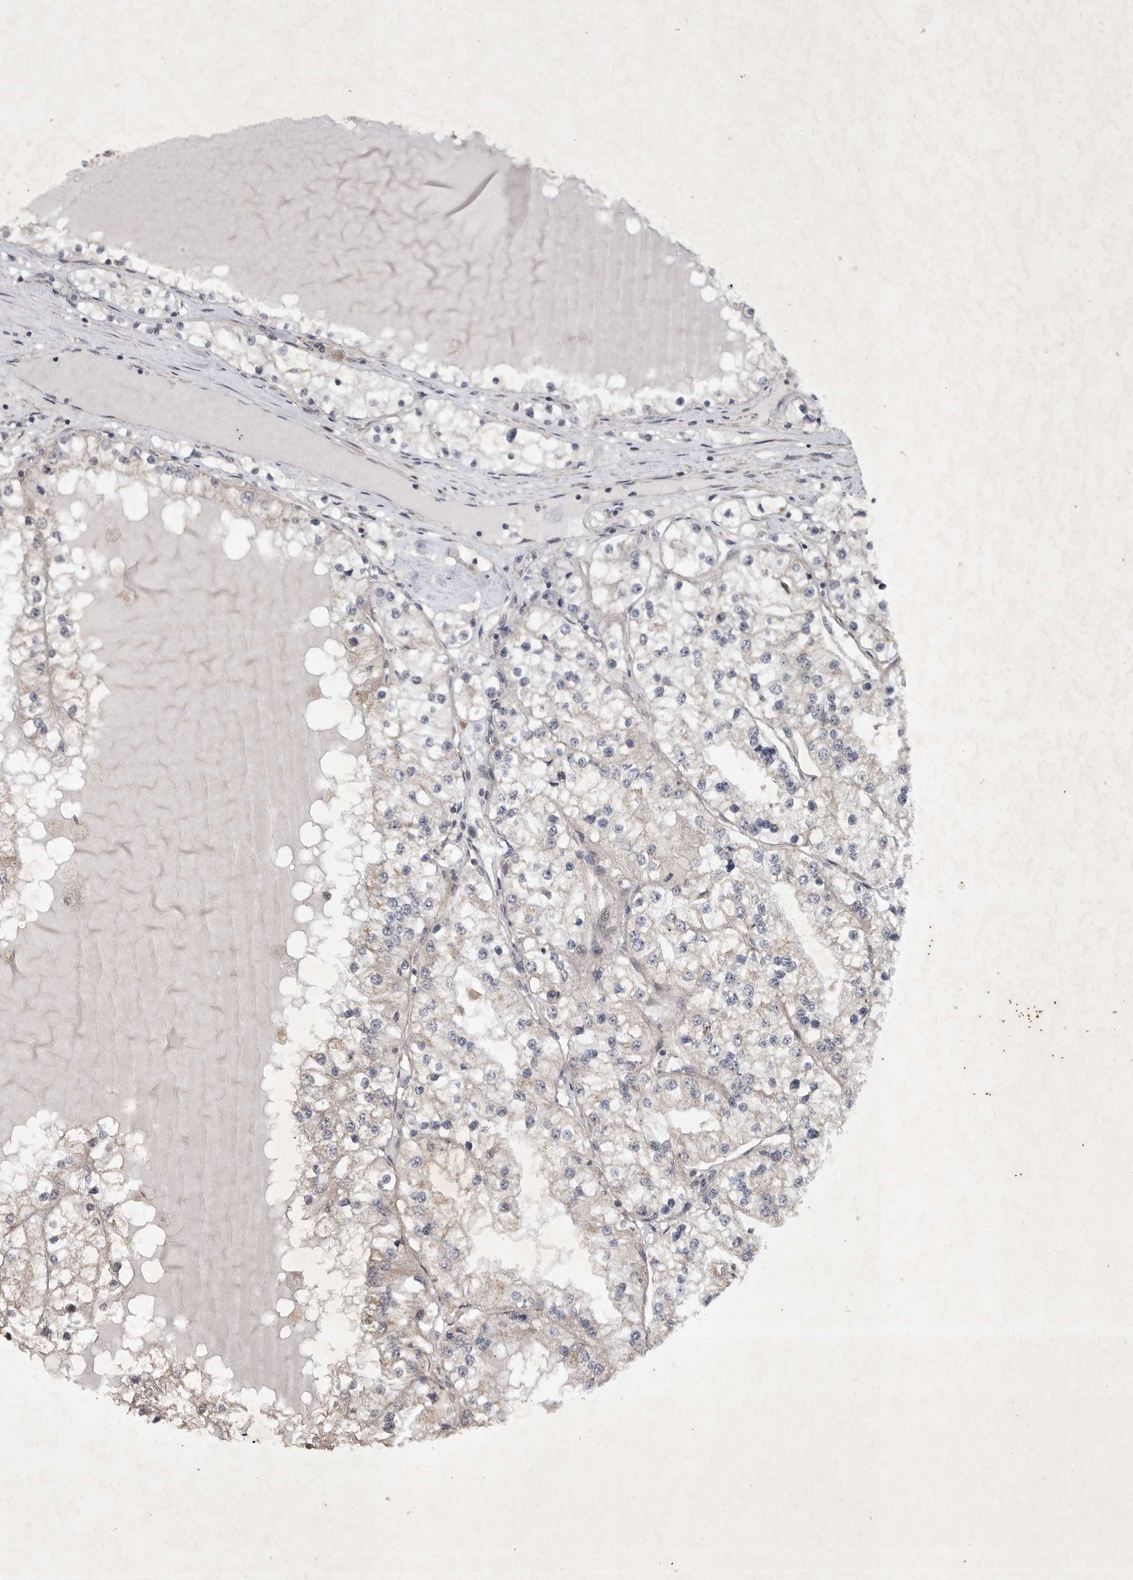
{"staining": {"intensity": "weak", "quantity": "<25%", "location": "cytoplasmic/membranous"}, "tissue": "renal cancer", "cell_type": "Tumor cells", "image_type": "cancer", "snomed": [{"axis": "morphology", "description": "Adenocarcinoma, NOS"}, {"axis": "topography", "description": "Kidney"}], "caption": "Tumor cells are negative for protein expression in human renal cancer (adenocarcinoma).", "gene": "EDEM3", "patient": {"sex": "male", "age": 68}}